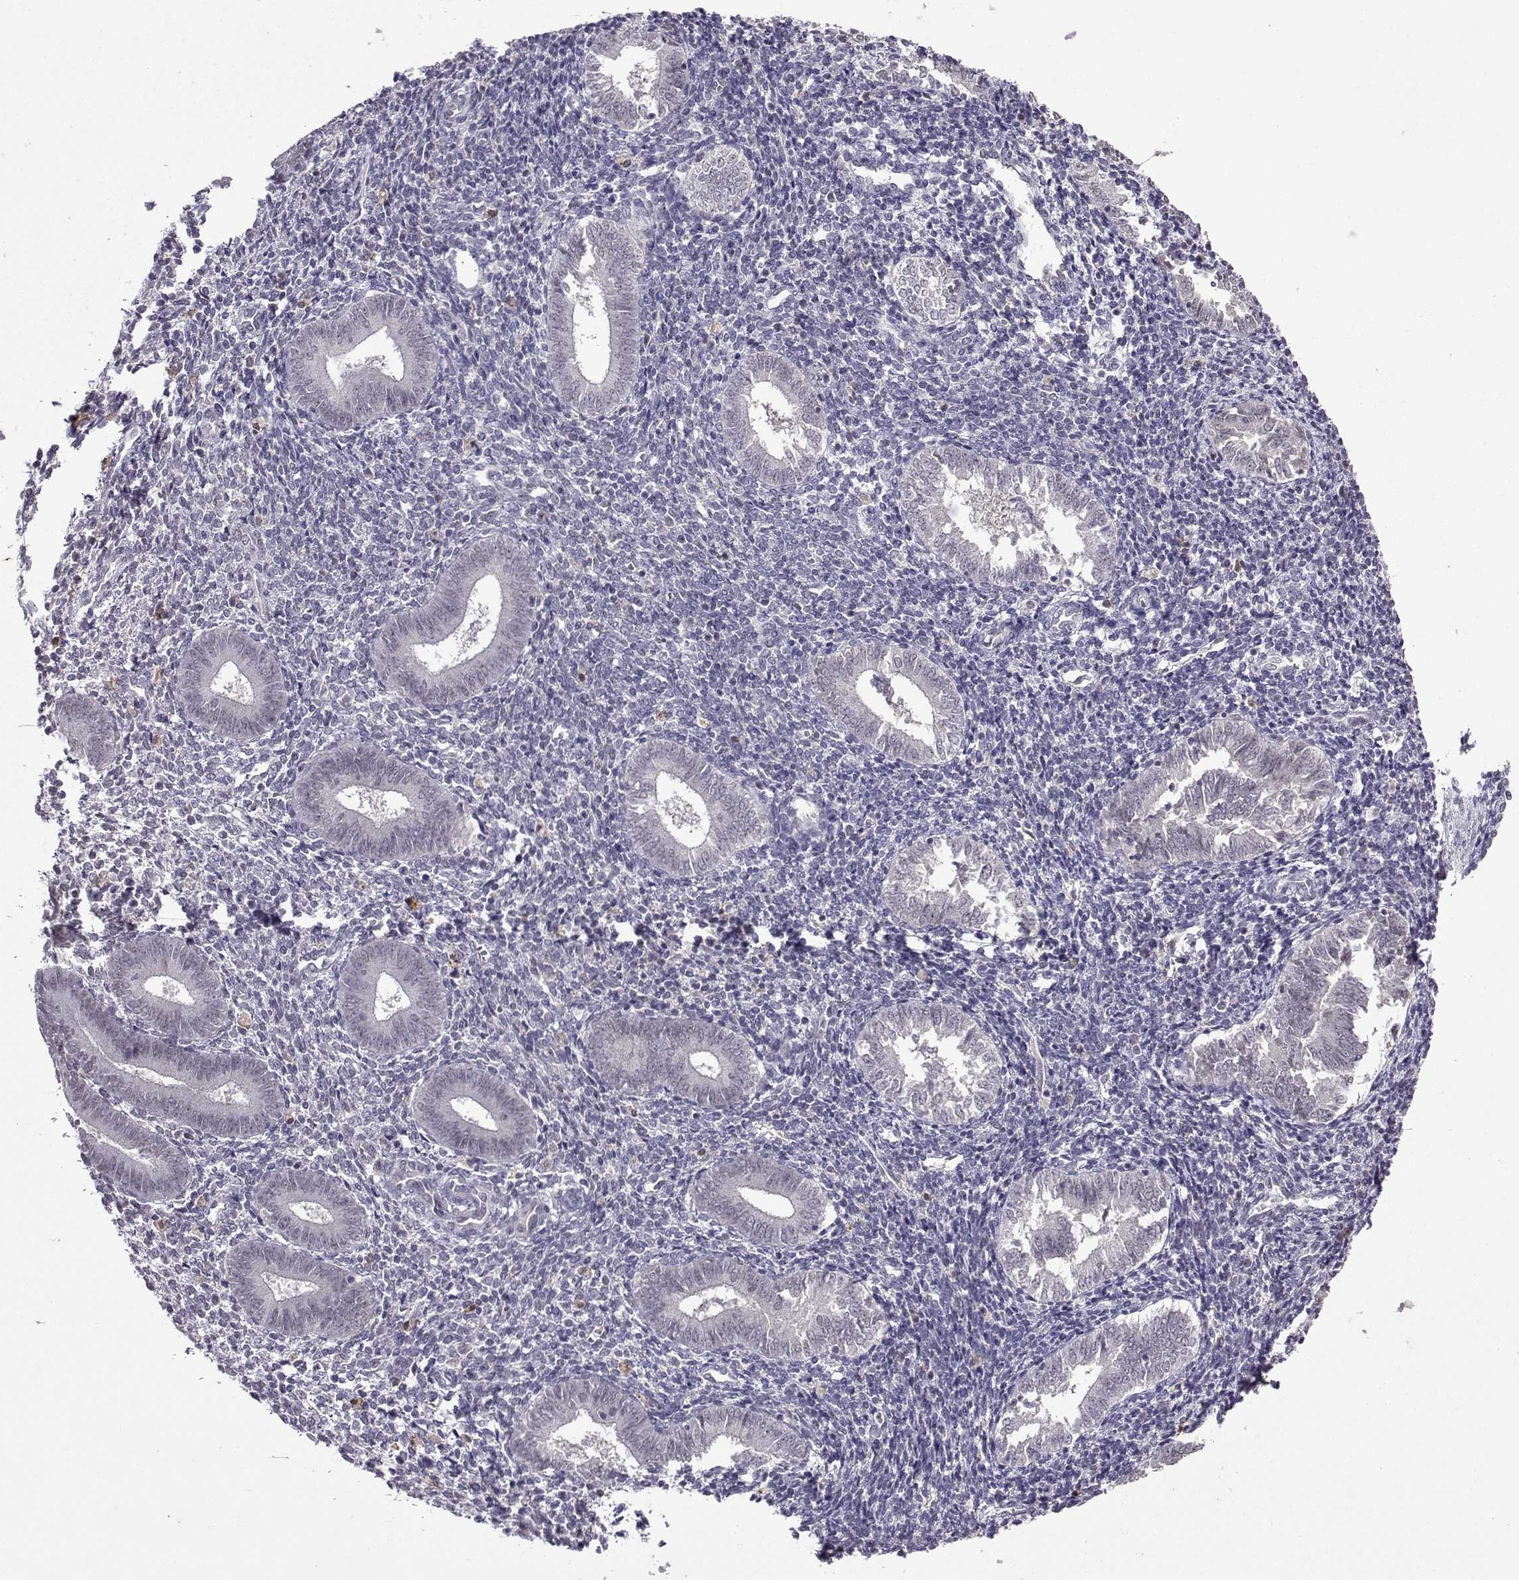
{"staining": {"intensity": "negative", "quantity": "none", "location": "none"}, "tissue": "endometrium", "cell_type": "Cells in endometrial stroma", "image_type": "normal", "snomed": [{"axis": "morphology", "description": "Normal tissue, NOS"}, {"axis": "topography", "description": "Endometrium"}], "caption": "Immunohistochemistry micrograph of normal endometrium: human endometrium stained with DAB shows no significant protein staining in cells in endometrial stroma. Nuclei are stained in blue.", "gene": "CCL28", "patient": {"sex": "female", "age": 25}}